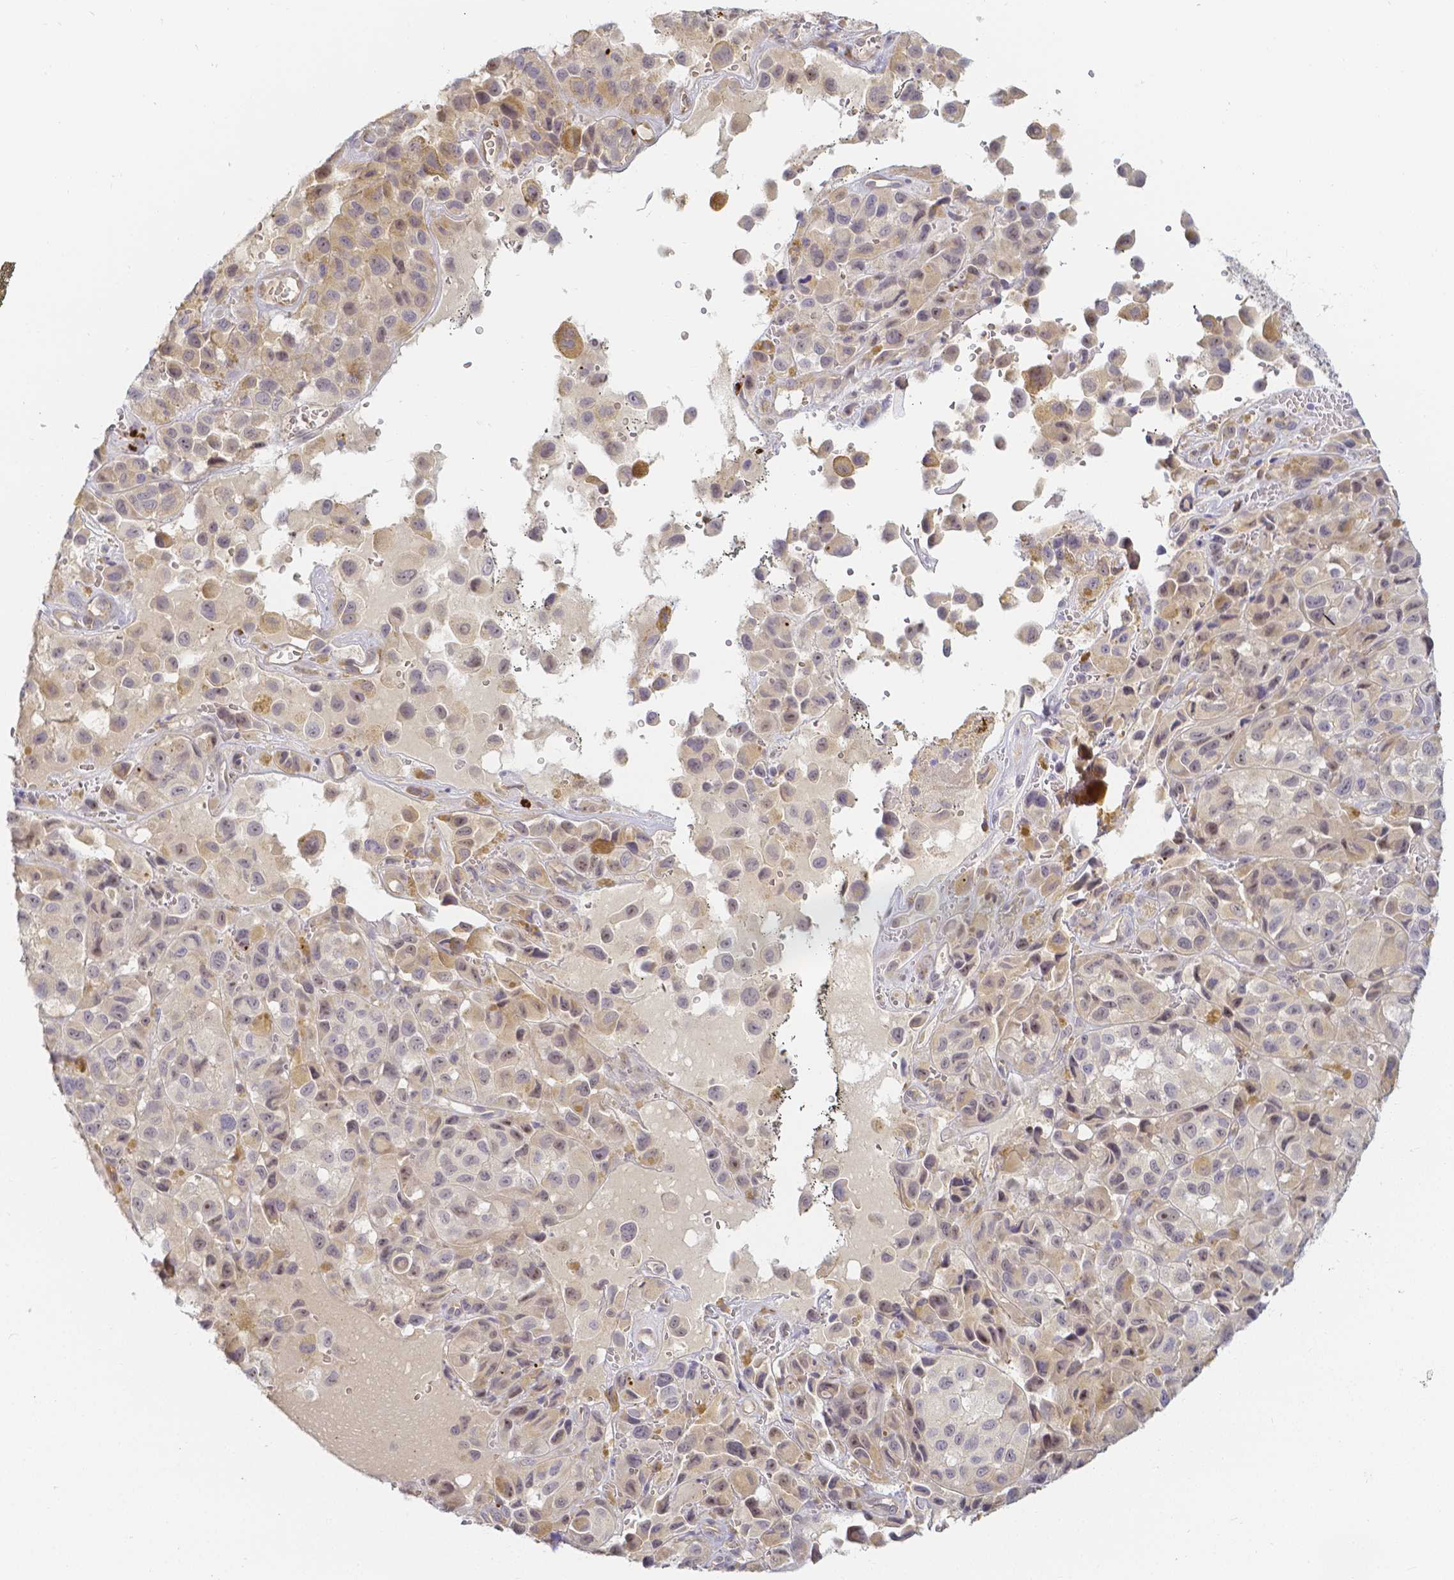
{"staining": {"intensity": "weak", "quantity": "<25%", "location": "cytoplasmic/membranous,nuclear"}, "tissue": "melanoma", "cell_type": "Tumor cells", "image_type": "cancer", "snomed": [{"axis": "morphology", "description": "Malignant melanoma, NOS"}, {"axis": "topography", "description": "Skin"}], "caption": "Immunohistochemical staining of human melanoma demonstrates no significant positivity in tumor cells.", "gene": "KCNH1", "patient": {"sex": "male", "age": 93}}